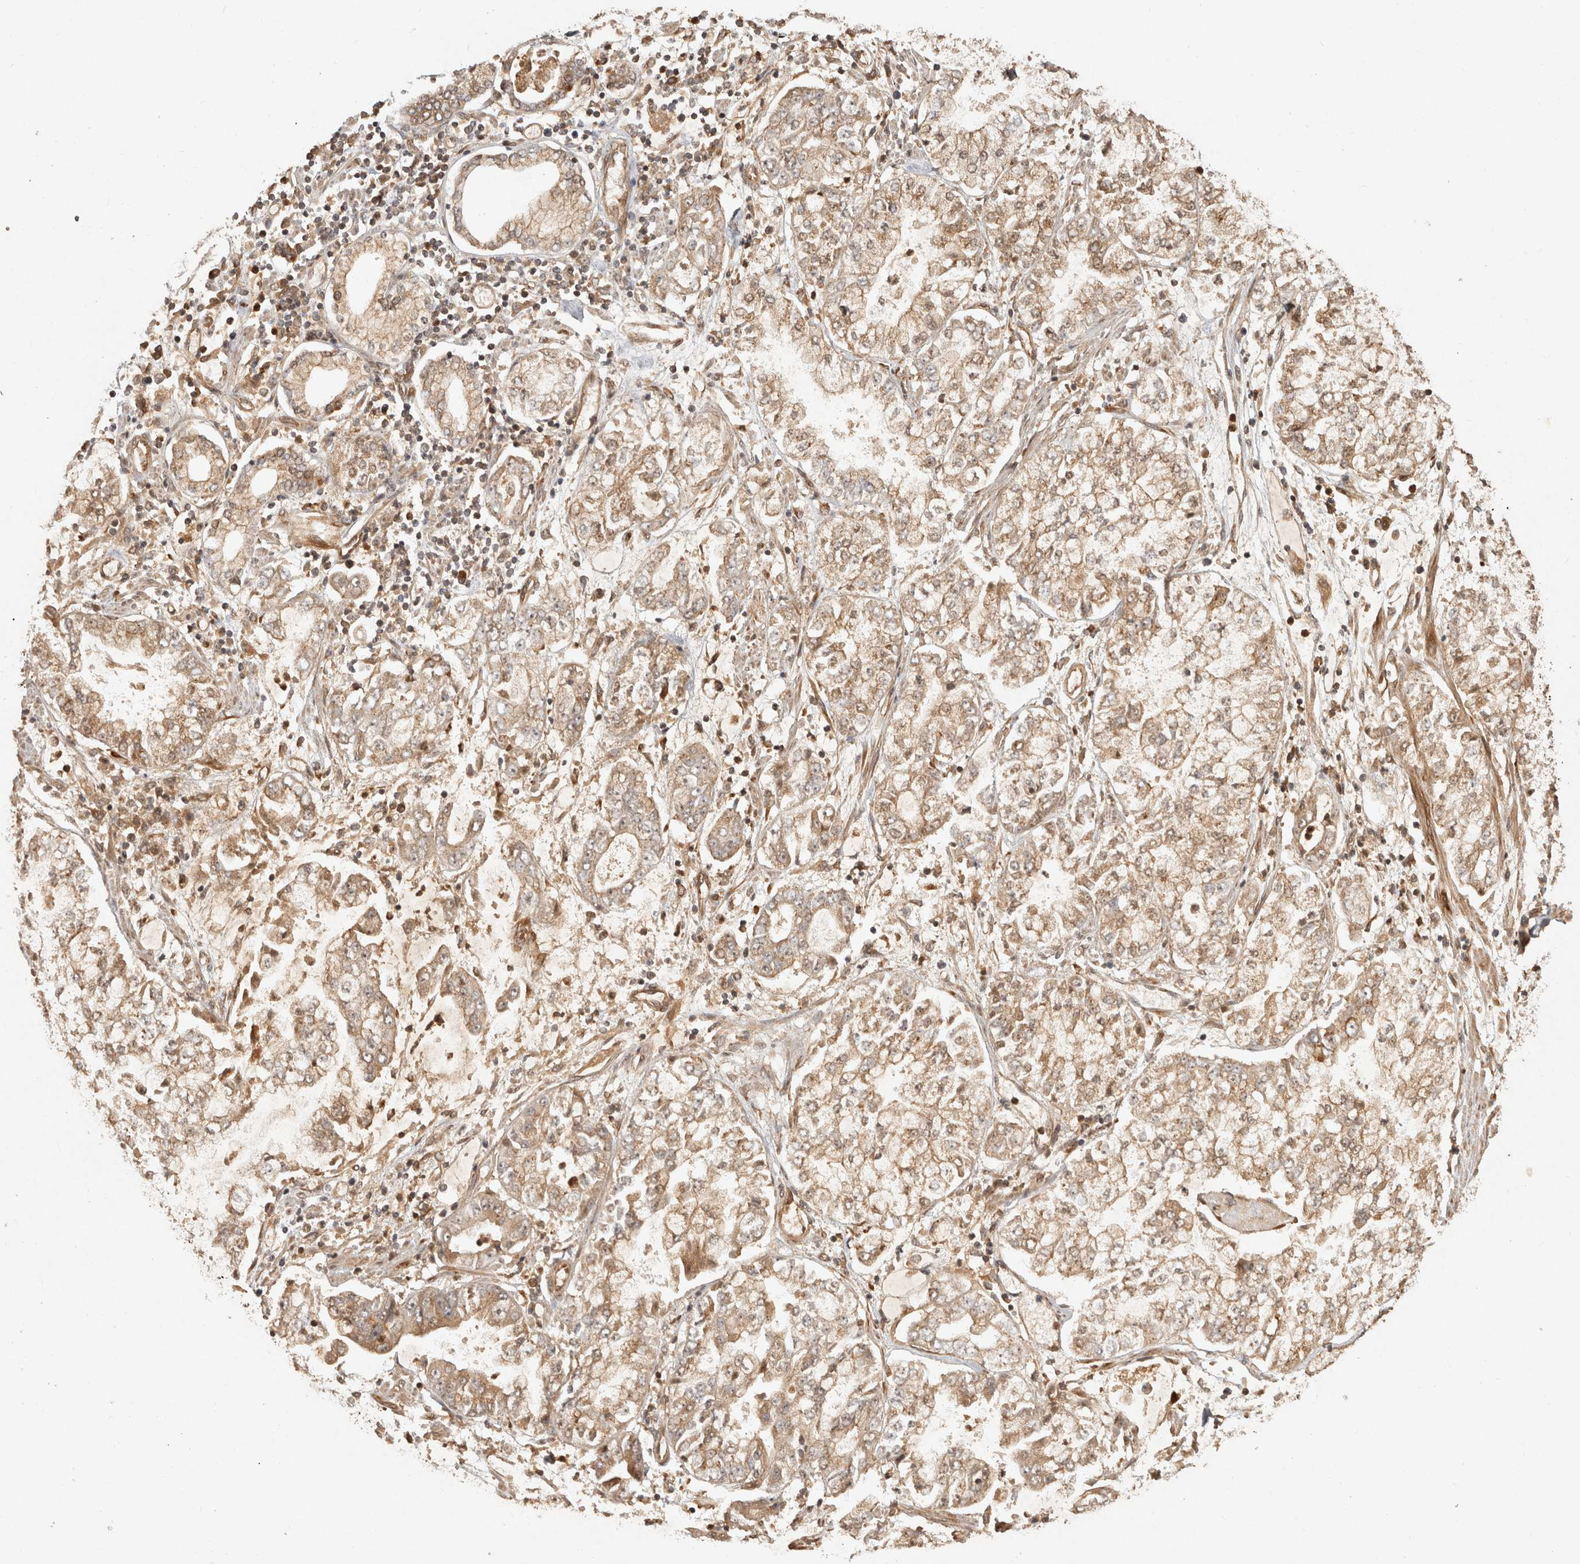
{"staining": {"intensity": "weak", "quantity": ">75%", "location": "cytoplasmic/membranous"}, "tissue": "stomach cancer", "cell_type": "Tumor cells", "image_type": "cancer", "snomed": [{"axis": "morphology", "description": "Adenocarcinoma, NOS"}, {"axis": "topography", "description": "Stomach"}], "caption": "Stomach adenocarcinoma stained with DAB (3,3'-diaminobenzidine) immunohistochemistry (IHC) demonstrates low levels of weak cytoplasmic/membranous positivity in about >75% of tumor cells.", "gene": "CAMSAP2", "patient": {"sex": "male", "age": 76}}